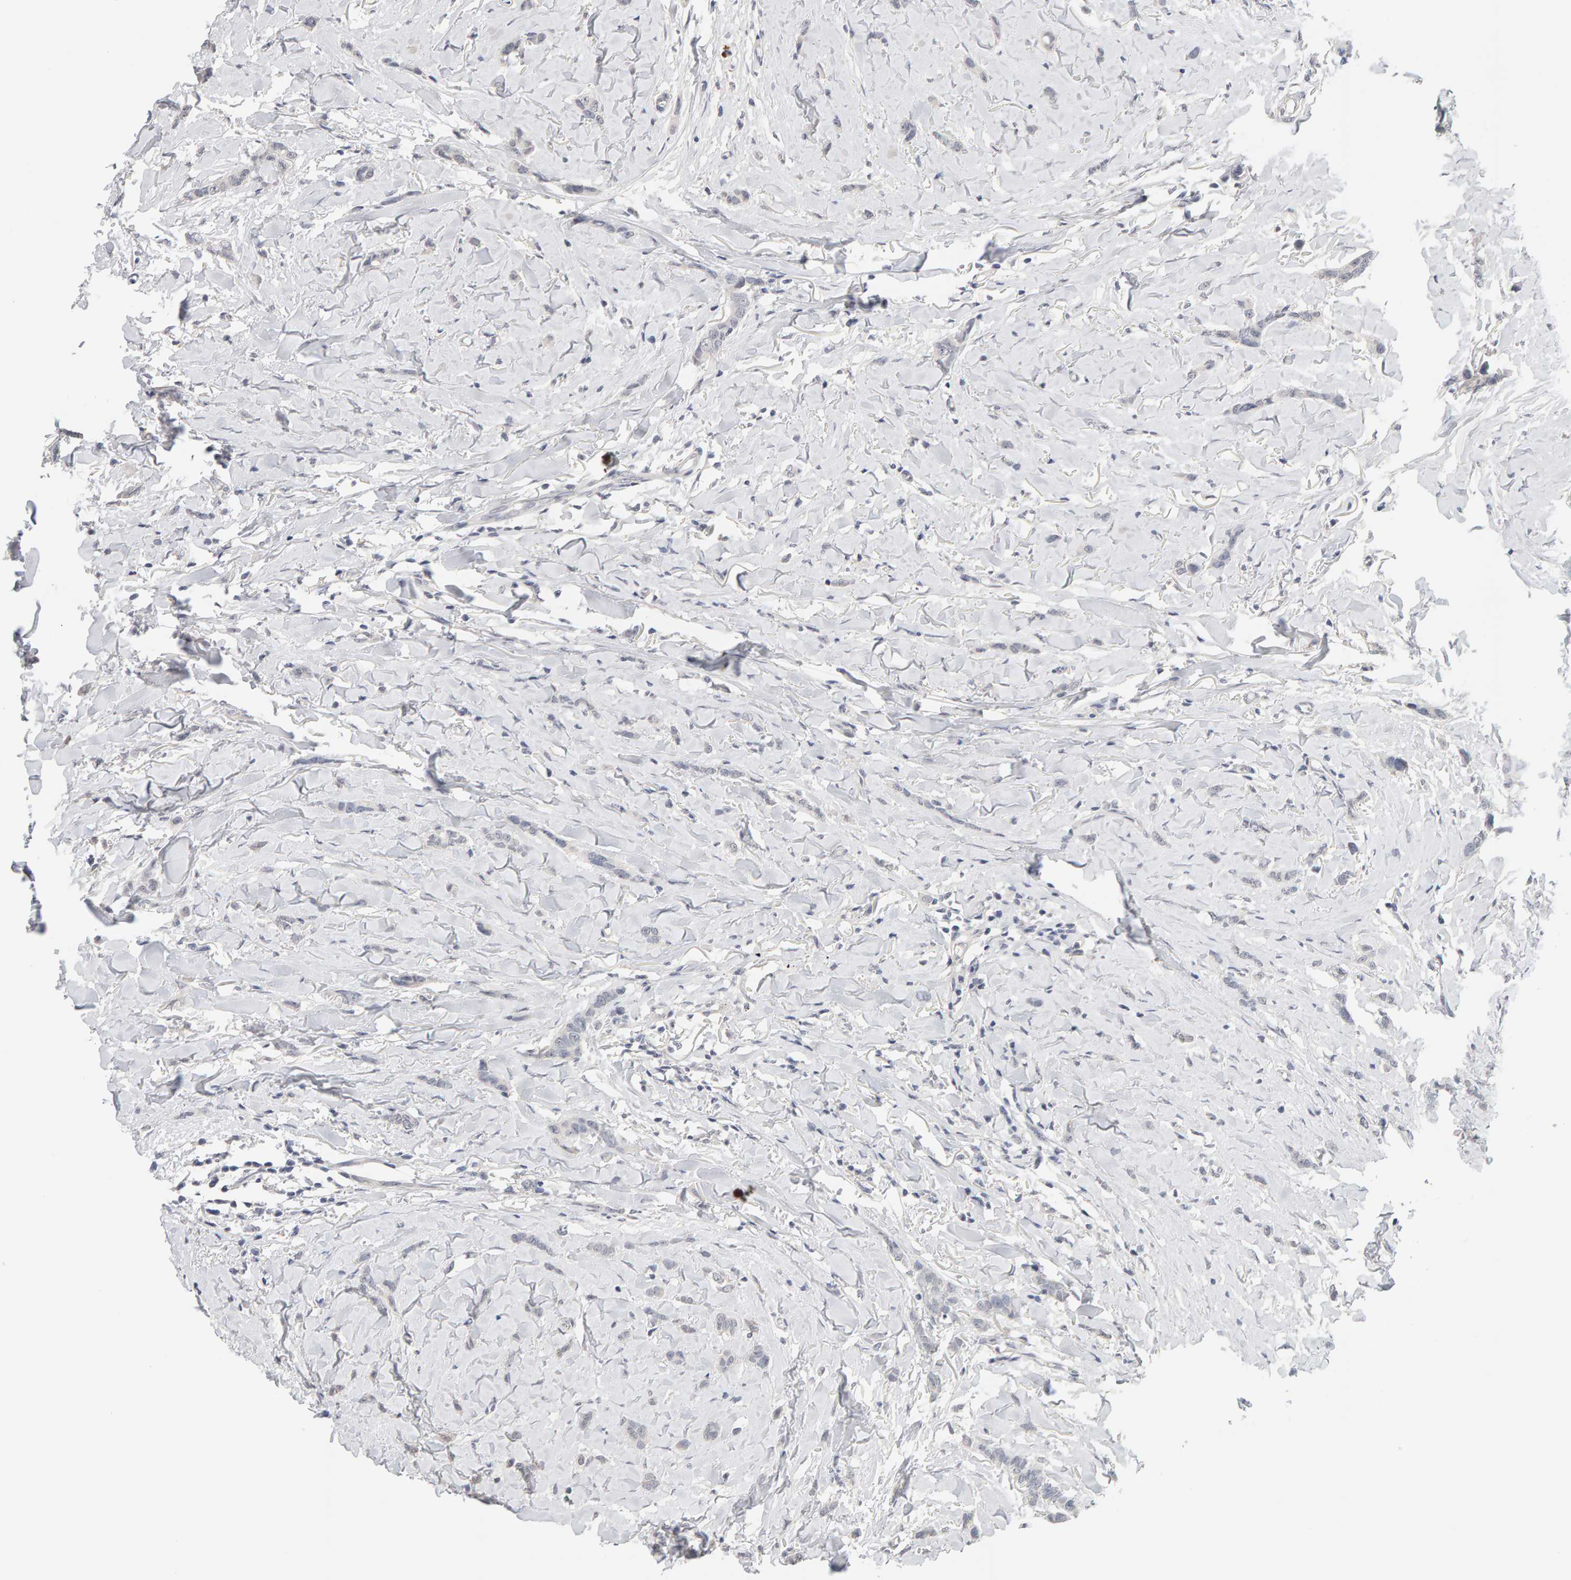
{"staining": {"intensity": "negative", "quantity": "none", "location": "none"}, "tissue": "breast cancer", "cell_type": "Tumor cells", "image_type": "cancer", "snomed": [{"axis": "morphology", "description": "Lobular carcinoma"}, {"axis": "topography", "description": "Skin"}, {"axis": "topography", "description": "Breast"}], "caption": "The IHC photomicrograph has no significant positivity in tumor cells of breast lobular carcinoma tissue. Brightfield microscopy of immunohistochemistry stained with DAB (3,3'-diaminobenzidine) (brown) and hematoxylin (blue), captured at high magnification.", "gene": "HNF4A", "patient": {"sex": "female", "age": 46}}